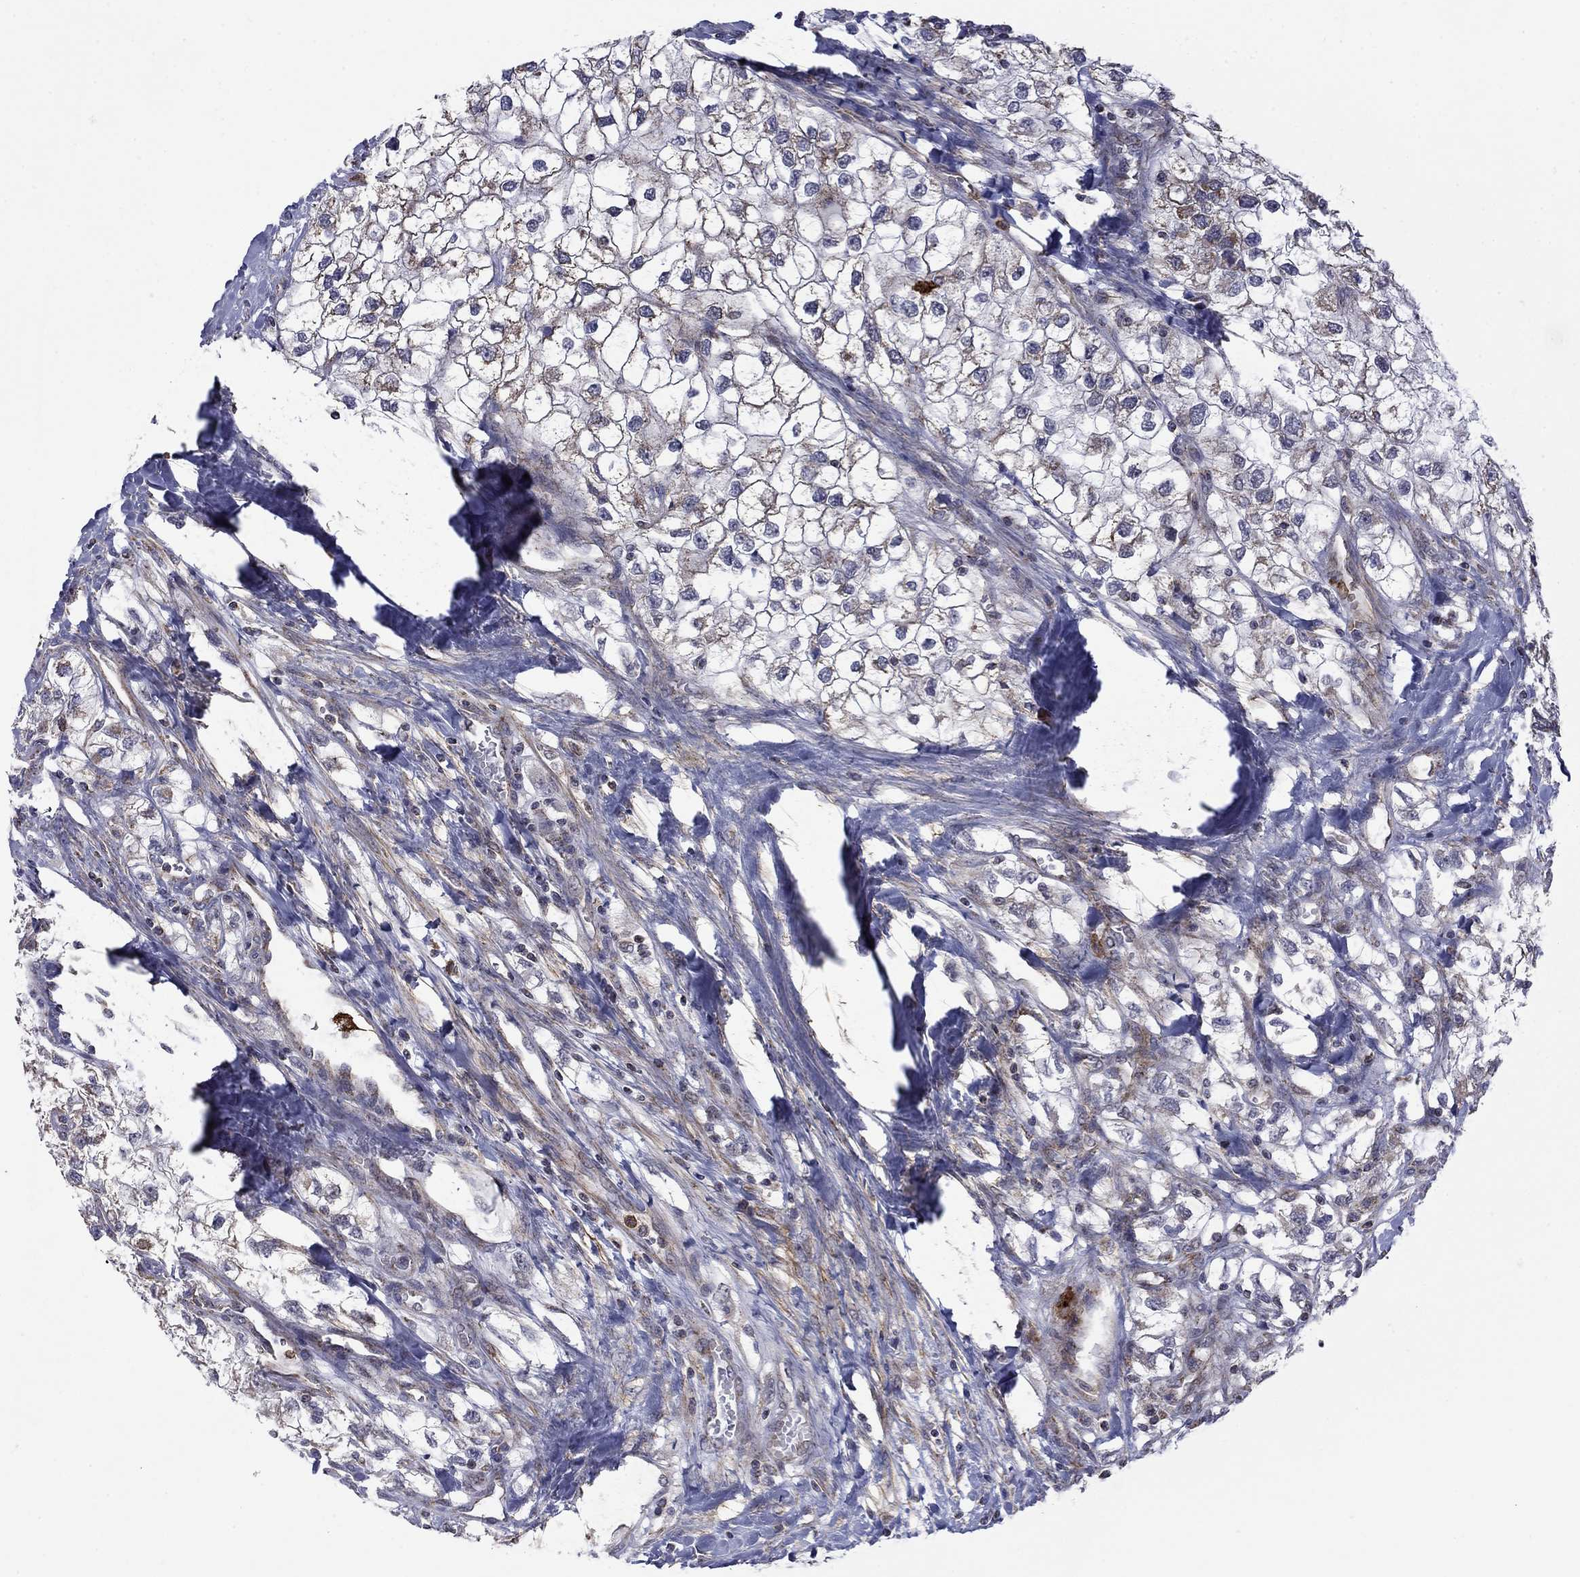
{"staining": {"intensity": "moderate", "quantity": "<25%", "location": "cytoplasmic/membranous"}, "tissue": "renal cancer", "cell_type": "Tumor cells", "image_type": "cancer", "snomed": [{"axis": "morphology", "description": "Adenocarcinoma, NOS"}, {"axis": "topography", "description": "Kidney"}], "caption": "Immunohistochemistry (IHC) staining of adenocarcinoma (renal), which exhibits low levels of moderate cytoplasmic/membranous staining in approximately <25% of tumor cells indicating moderate cytoplasmic/membranous protein positivity. The staining was performed using DAB (brown) for protein detection and nuclei were counterstained in hematoxylin (blue).", "gene": "DOP1B", "patient": {"sex": "male", "age": 59}}